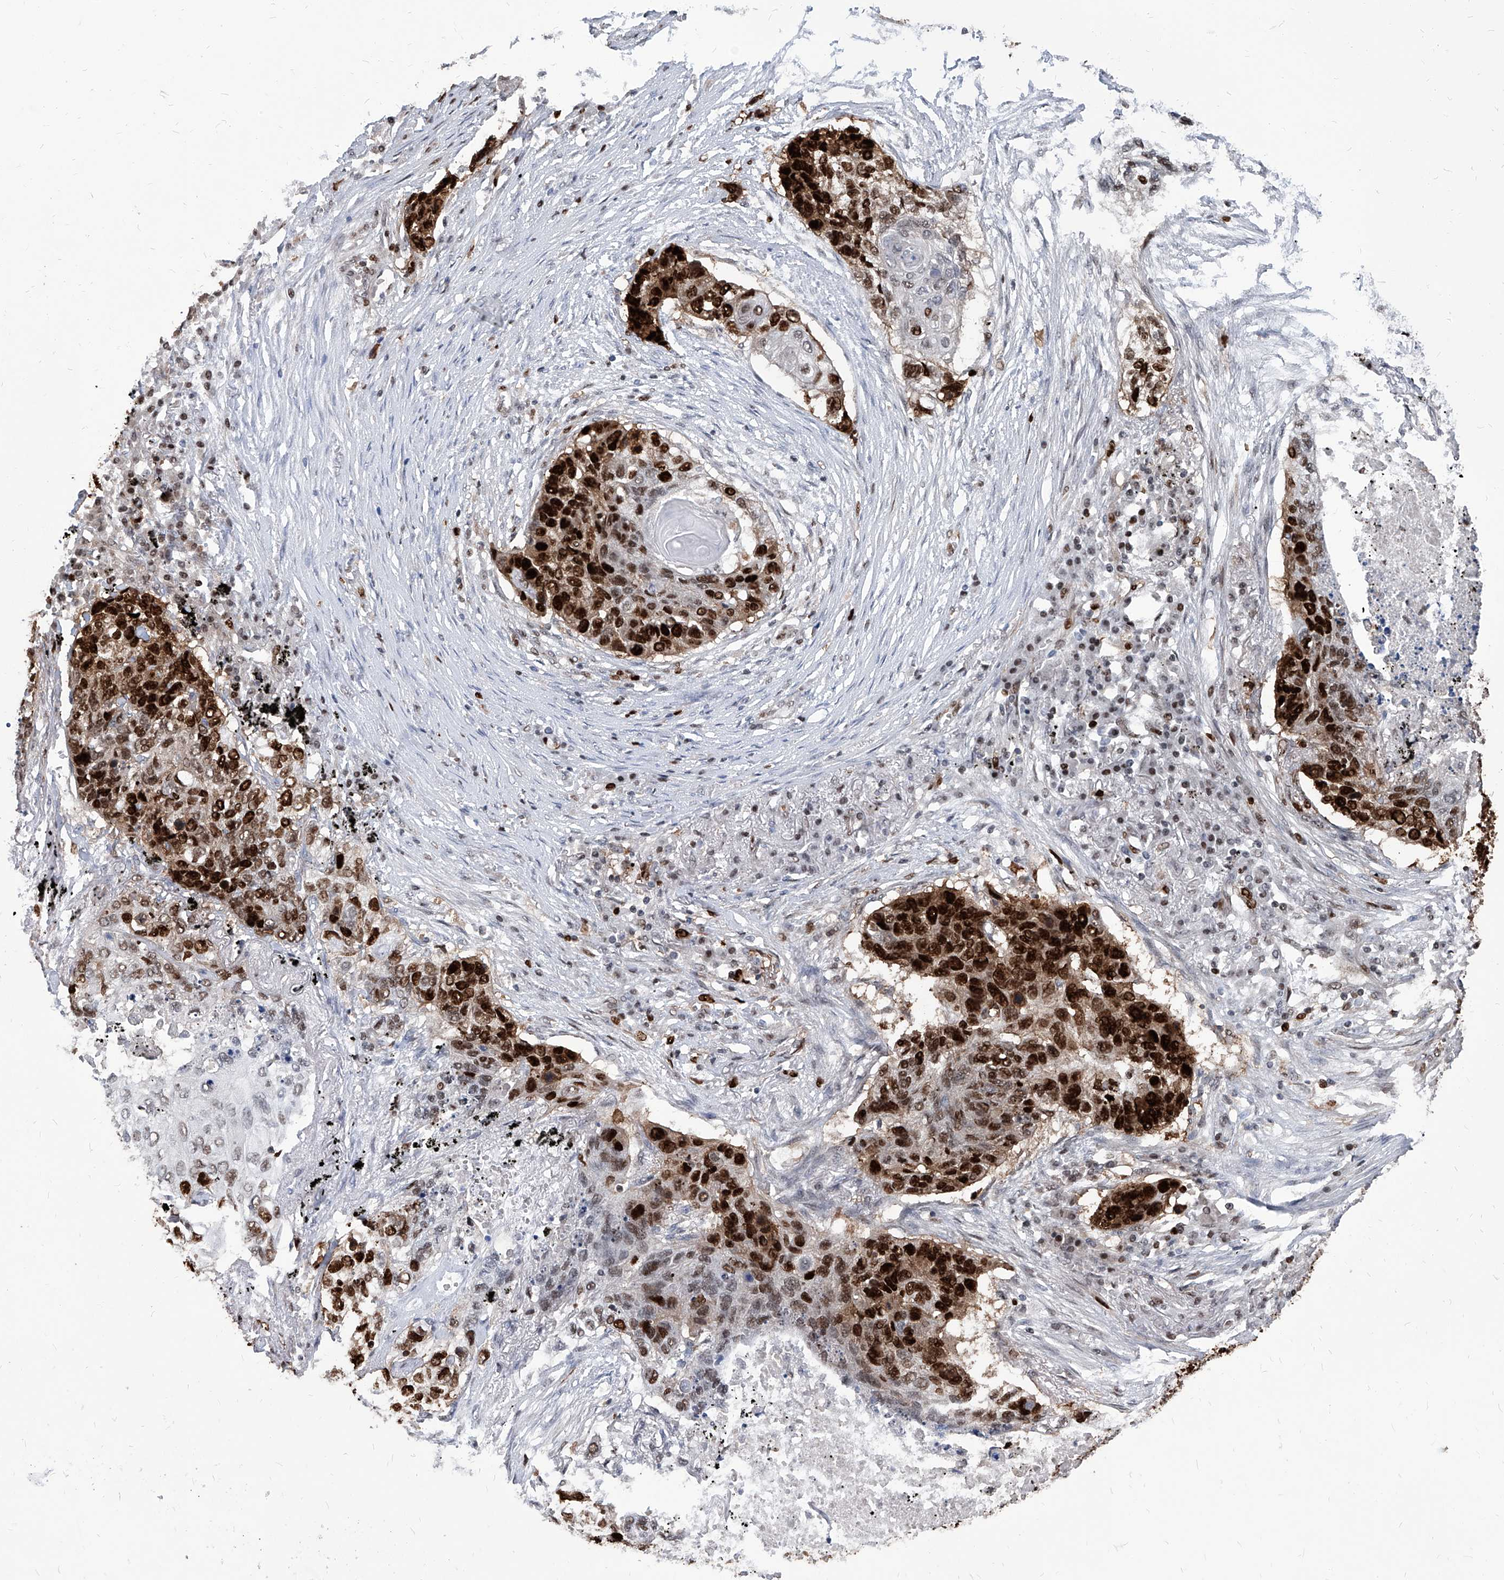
{"staining": {"intensity": "strong", "quantity": ">75%", "location": "nuclear"}, "tissue": "lung cancer", "cell_type": "Tumor cells", "image_type": "cancer", "snomed": [{"axis": "morphology", "description": "Squamous cell carcinoma, NOS"}, {"axis": "topography", "description": "Lung"}], "caption": "Brown immunohistochemical staining in lung squamous cell carcinoma displays strong nuclear expression in about >75% of tumor cells. (DAB IHC with brightfield microscopy, high magnification).", "gene": "PCNA", "patient": {"sex": "female", "age": 63}}